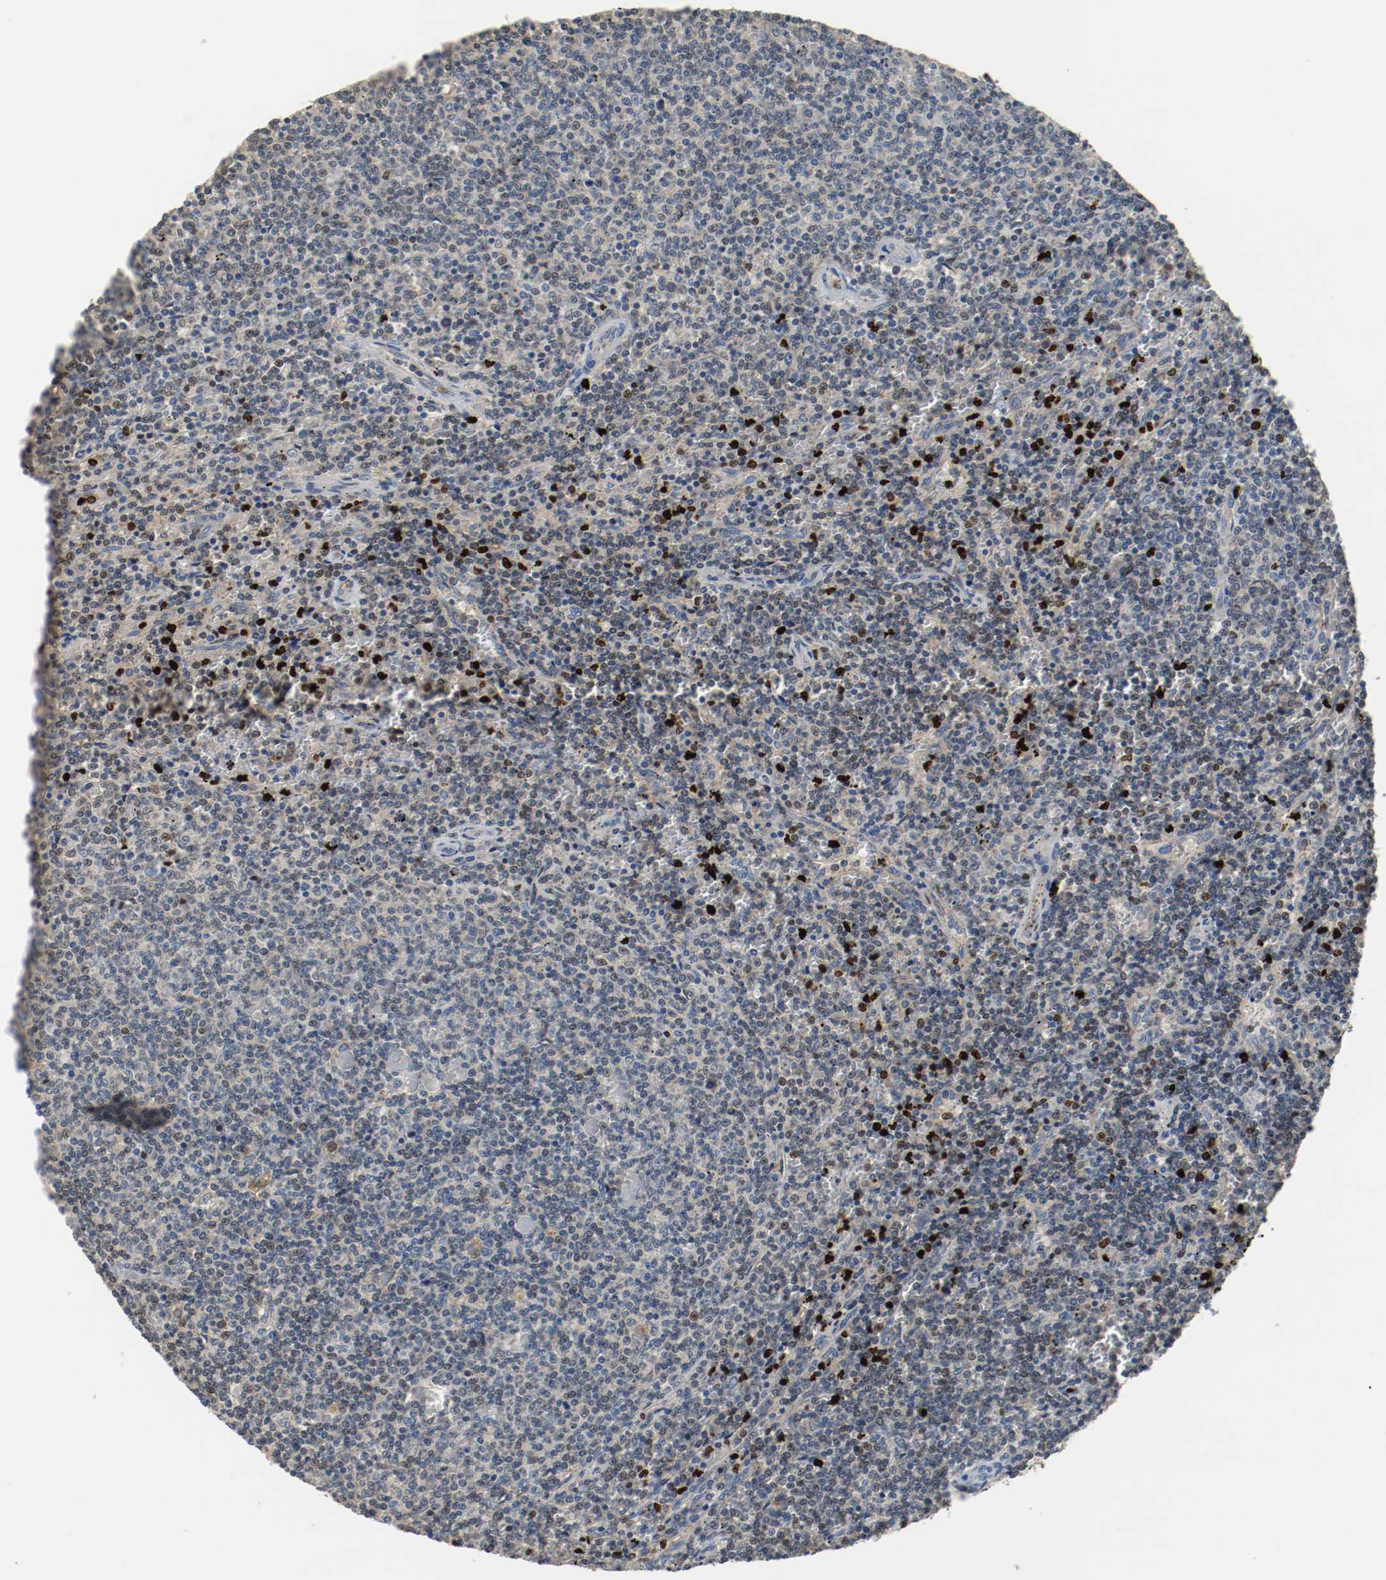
{"staining": {"intensity": "negative", "quantity": "none", "location": "none"}, "tissue": "lymphoma", "cell_type": "Tumor cells", "image_type": "cancer", "snomed": [{"axis": "morphology", "description": "Malignant lymphoma, non-Hodgkin's type, Low grade"}, {"axis": "topography", "description": "Spleen"}], "caption": "Human lymphoma stained for a protein using immunohistochemistry (IHC) displays no expression in tumor cells.", "gene": "BLK", "patient": {"sex": "female", "age": 50}}